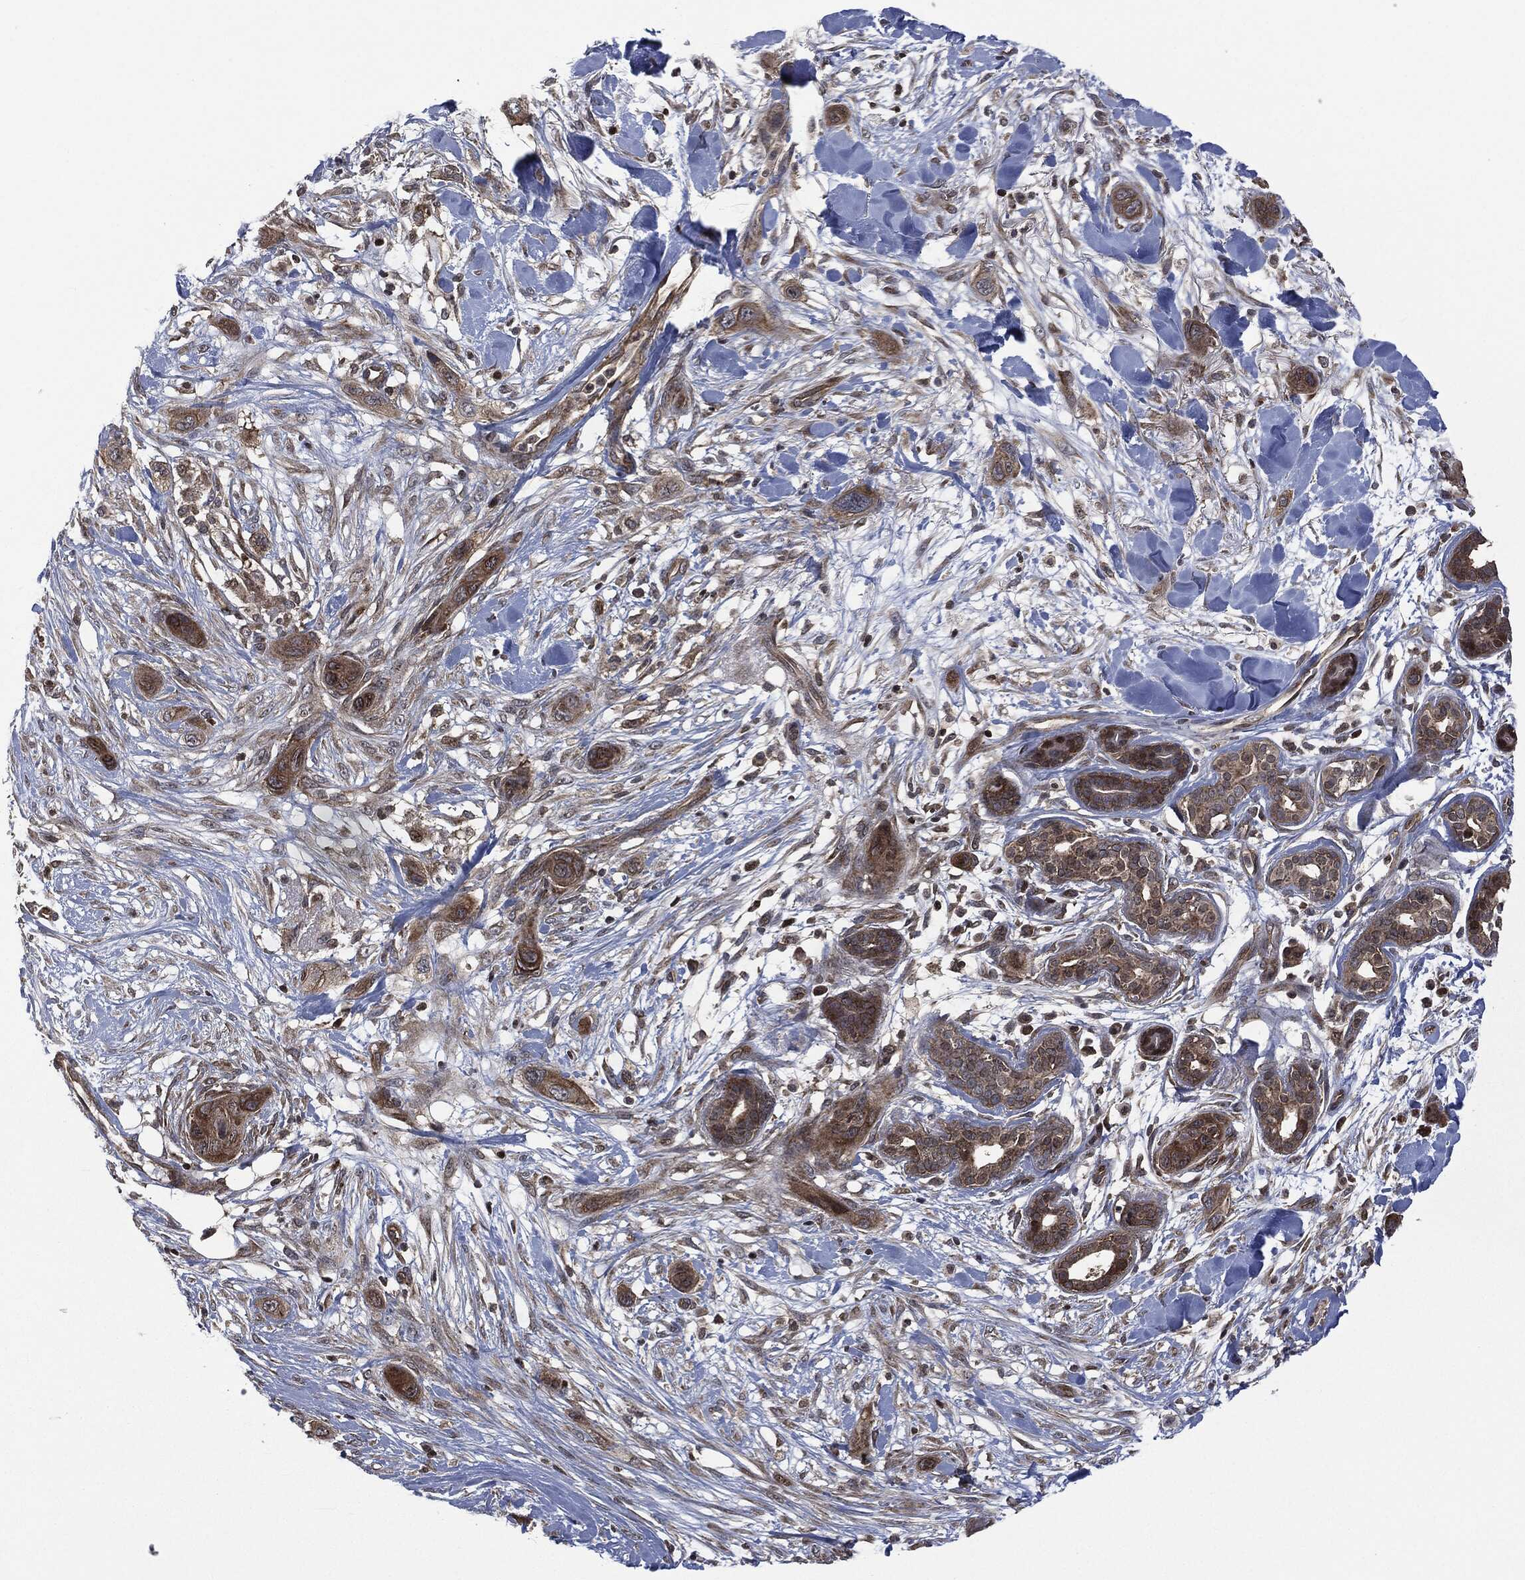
{"staining": {"intensity": "strong", "quantity": ">75%", "location": "cytoplasmic/membranous"}, "tissue": "skin cancer", "cell_type": "Tumor cells", "image_type": "cancer", "snomed": [{"axis": "morphology", "description": "Squamous cell carcinoma, NOS"}, {"axis": "topography", "description": "Skin"}], "caption": "Protein expression analysis of skin squamous cell carcinoma exhibits strong cytoplasmic/membranous positivity in approximately >75% of tumor cells. (DAB = brown stain, brightfield microscopy at high magnification).", "gene": "HRAS", "patient": {"sex": "male", "age": 78}}